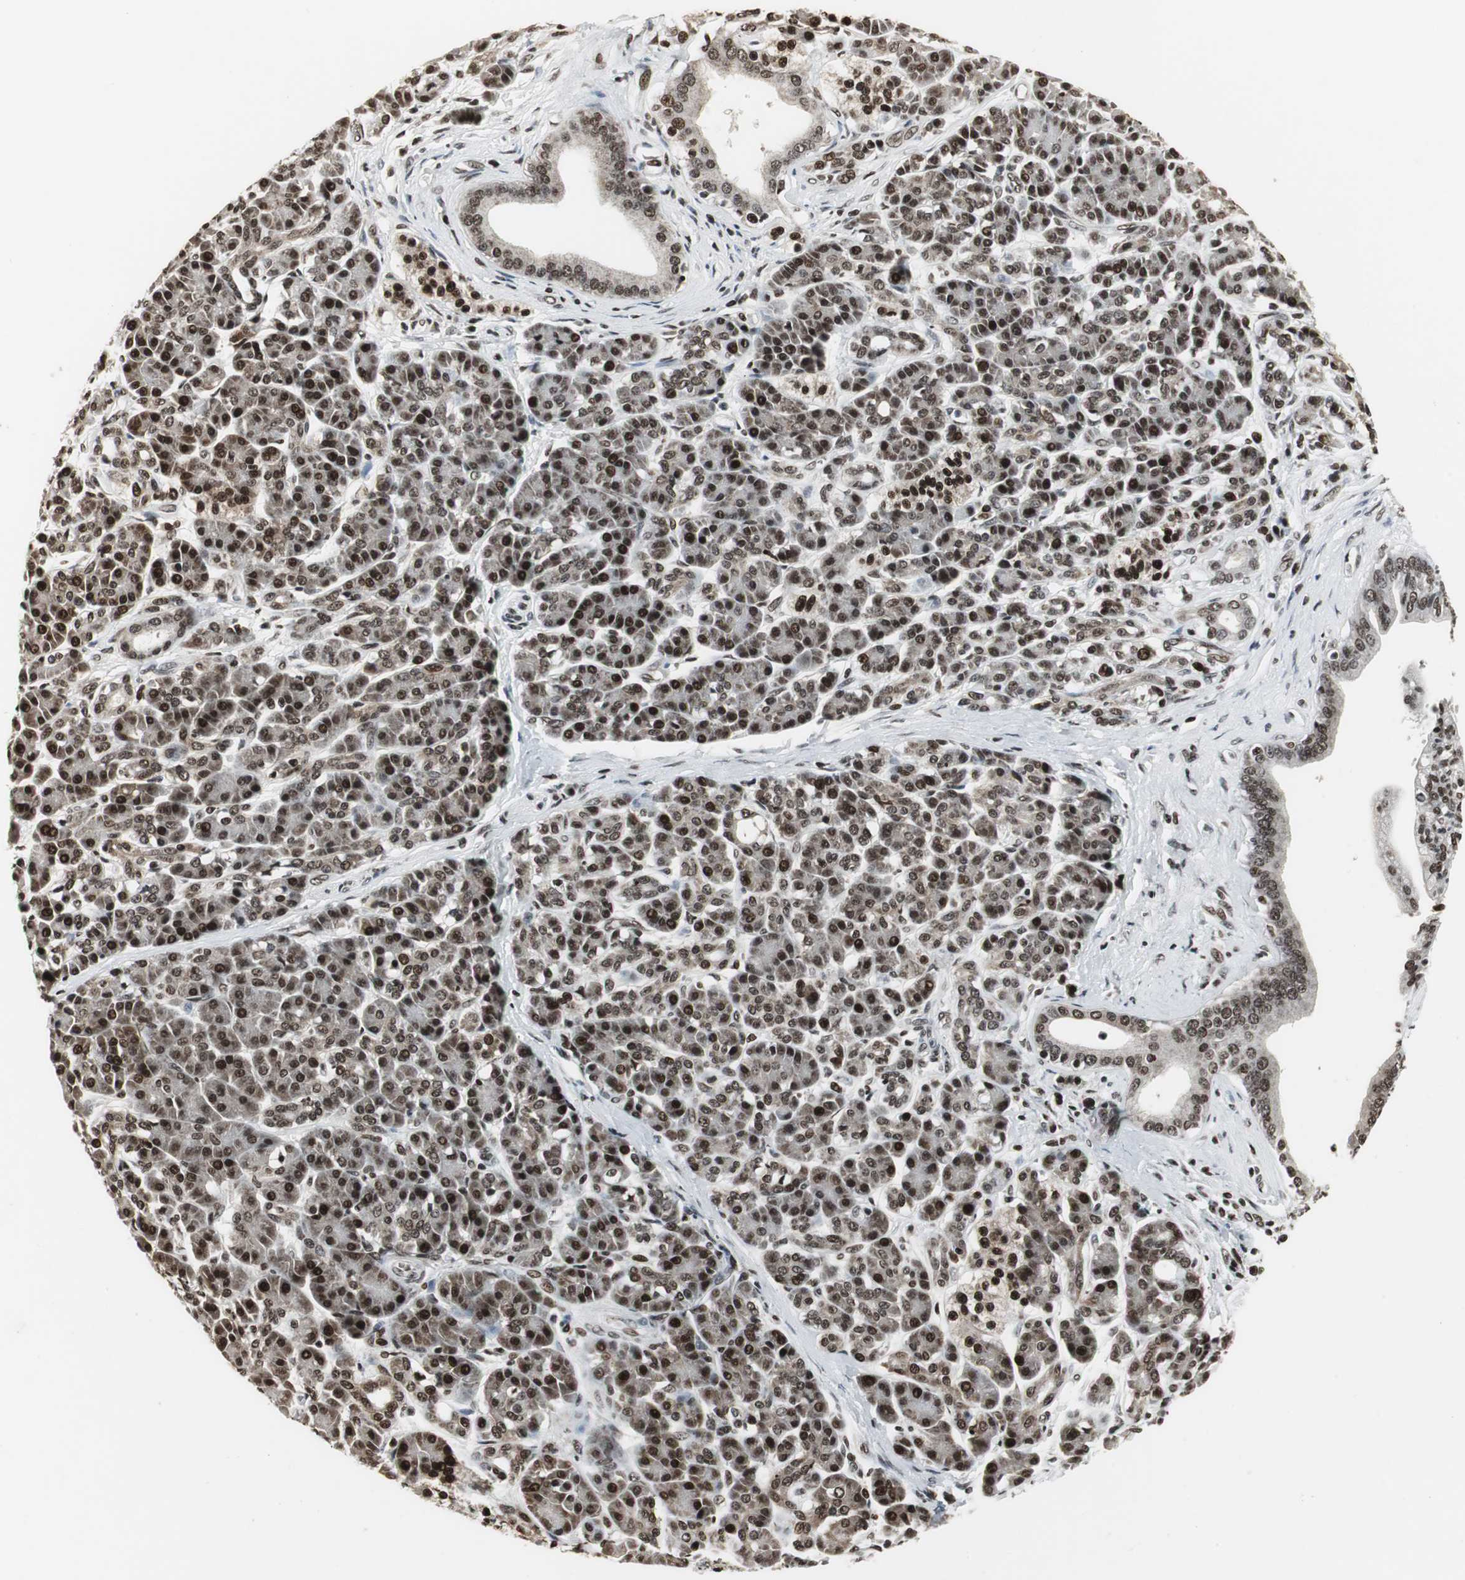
{"staining": {"intensity": "moderate", "quantity": ">75%", "location": "nuclear"}, "tissue": "pancreatic cancer", "cell_type": "Tumor cells", "image_type": "cancer", "snomed": [{"axis": "morphology", "description": "Adenocarcinoma, NOS"}, {"axis": "topography", "description": "Pancreas"}], "caption": "Pancreatic cancer stained for a protein (brown) displays moderate nuclear positive positivity in approximately >75% of tumor cells.", "gene": "PARN", "patient": {"sex": "male", "age": 59}}